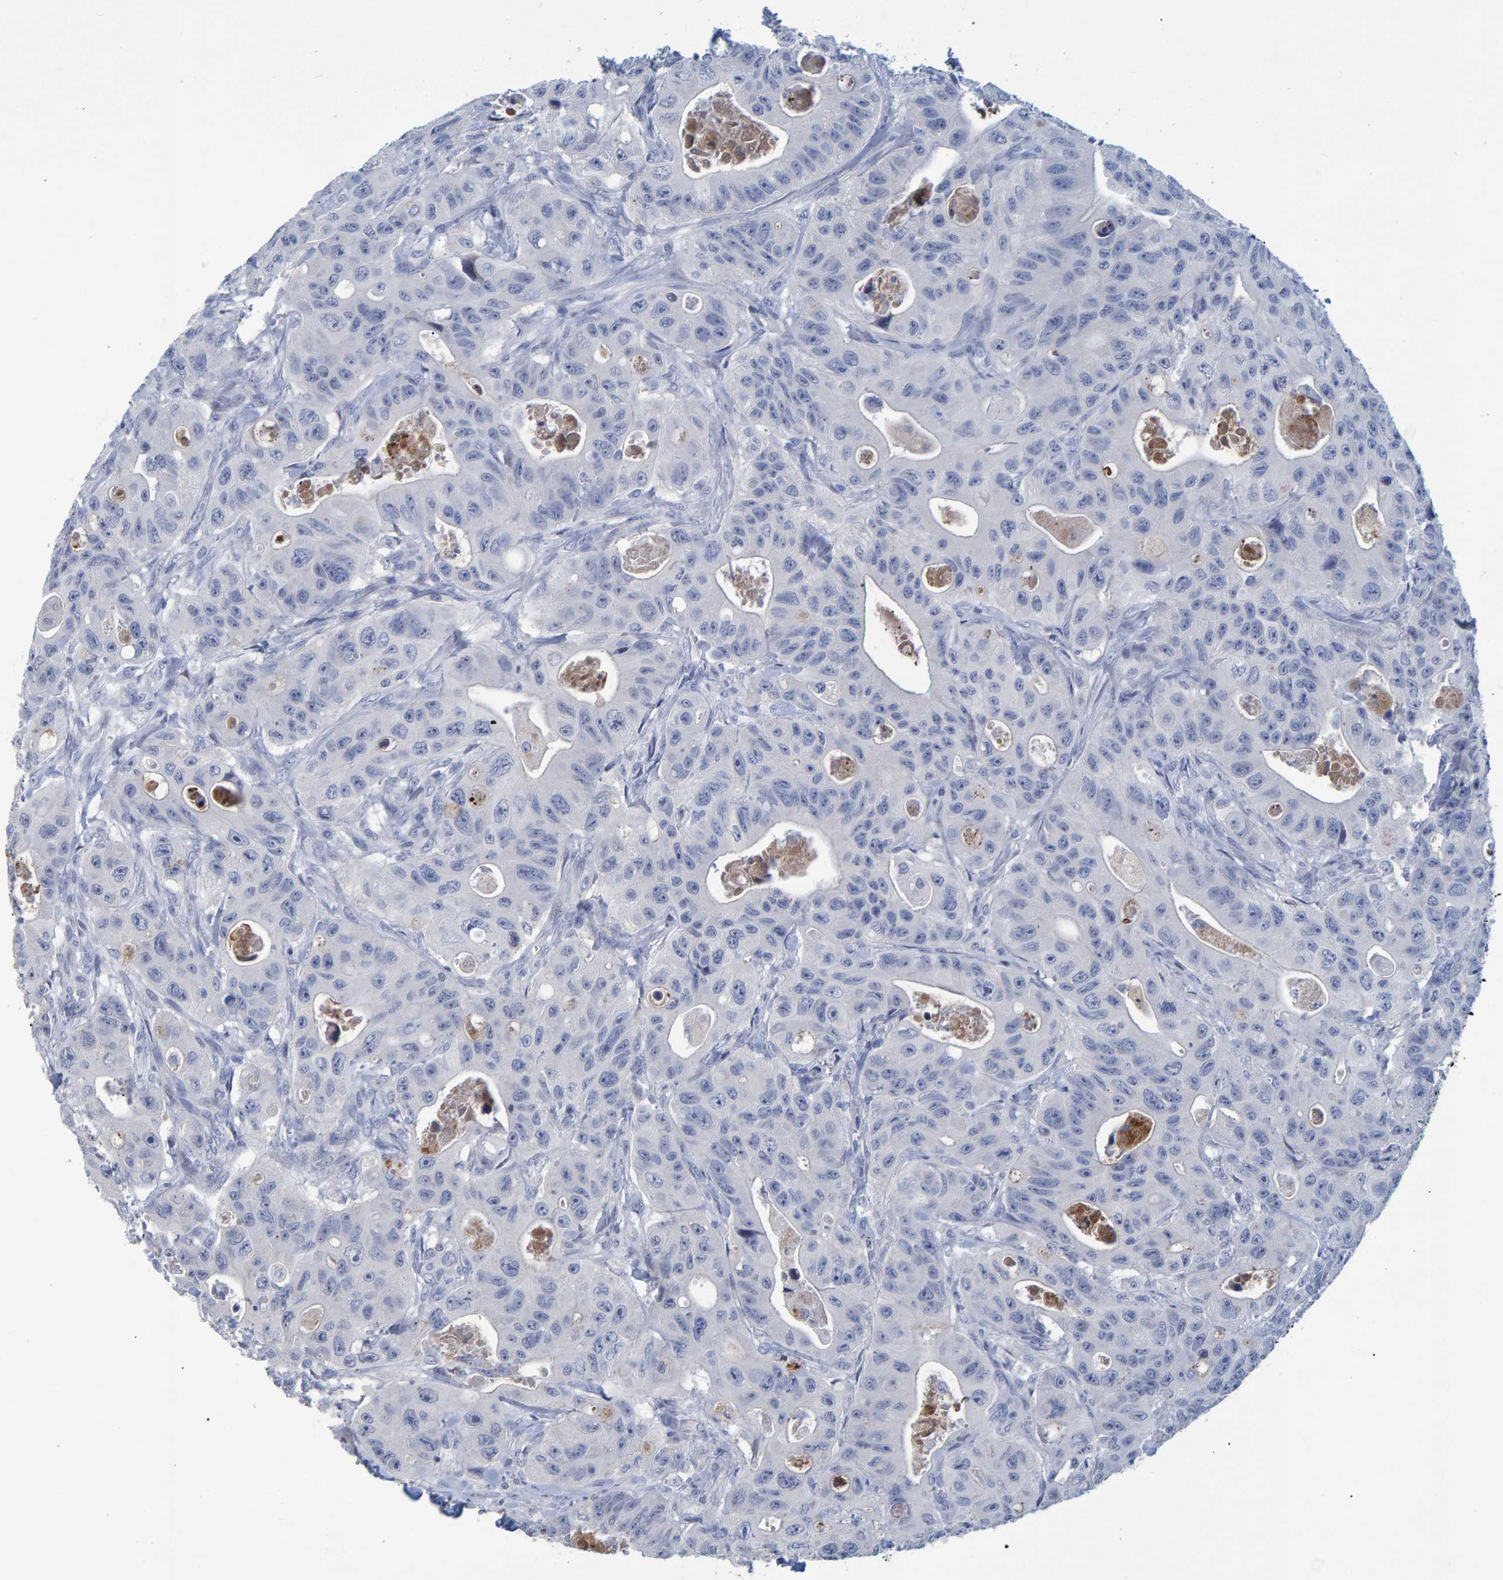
{"staining": {"intensity": "negative", "quantity": "none", "location": "none"}, "tissue": "colorectal cancer", "cell_type": "Tumor cells", "image_type": "cancer", "snomed": [{"axis": "morphology", "description": "Adenocarcinoma, NOS"}, {"axis": "topography", "description": "Colon"}], "caption": "Tumor cells show no significant protein positivity in adenocarcinoma (colorectal).", "gene": "PROCA1", "patient": {"sex": "female", "age": 46}}